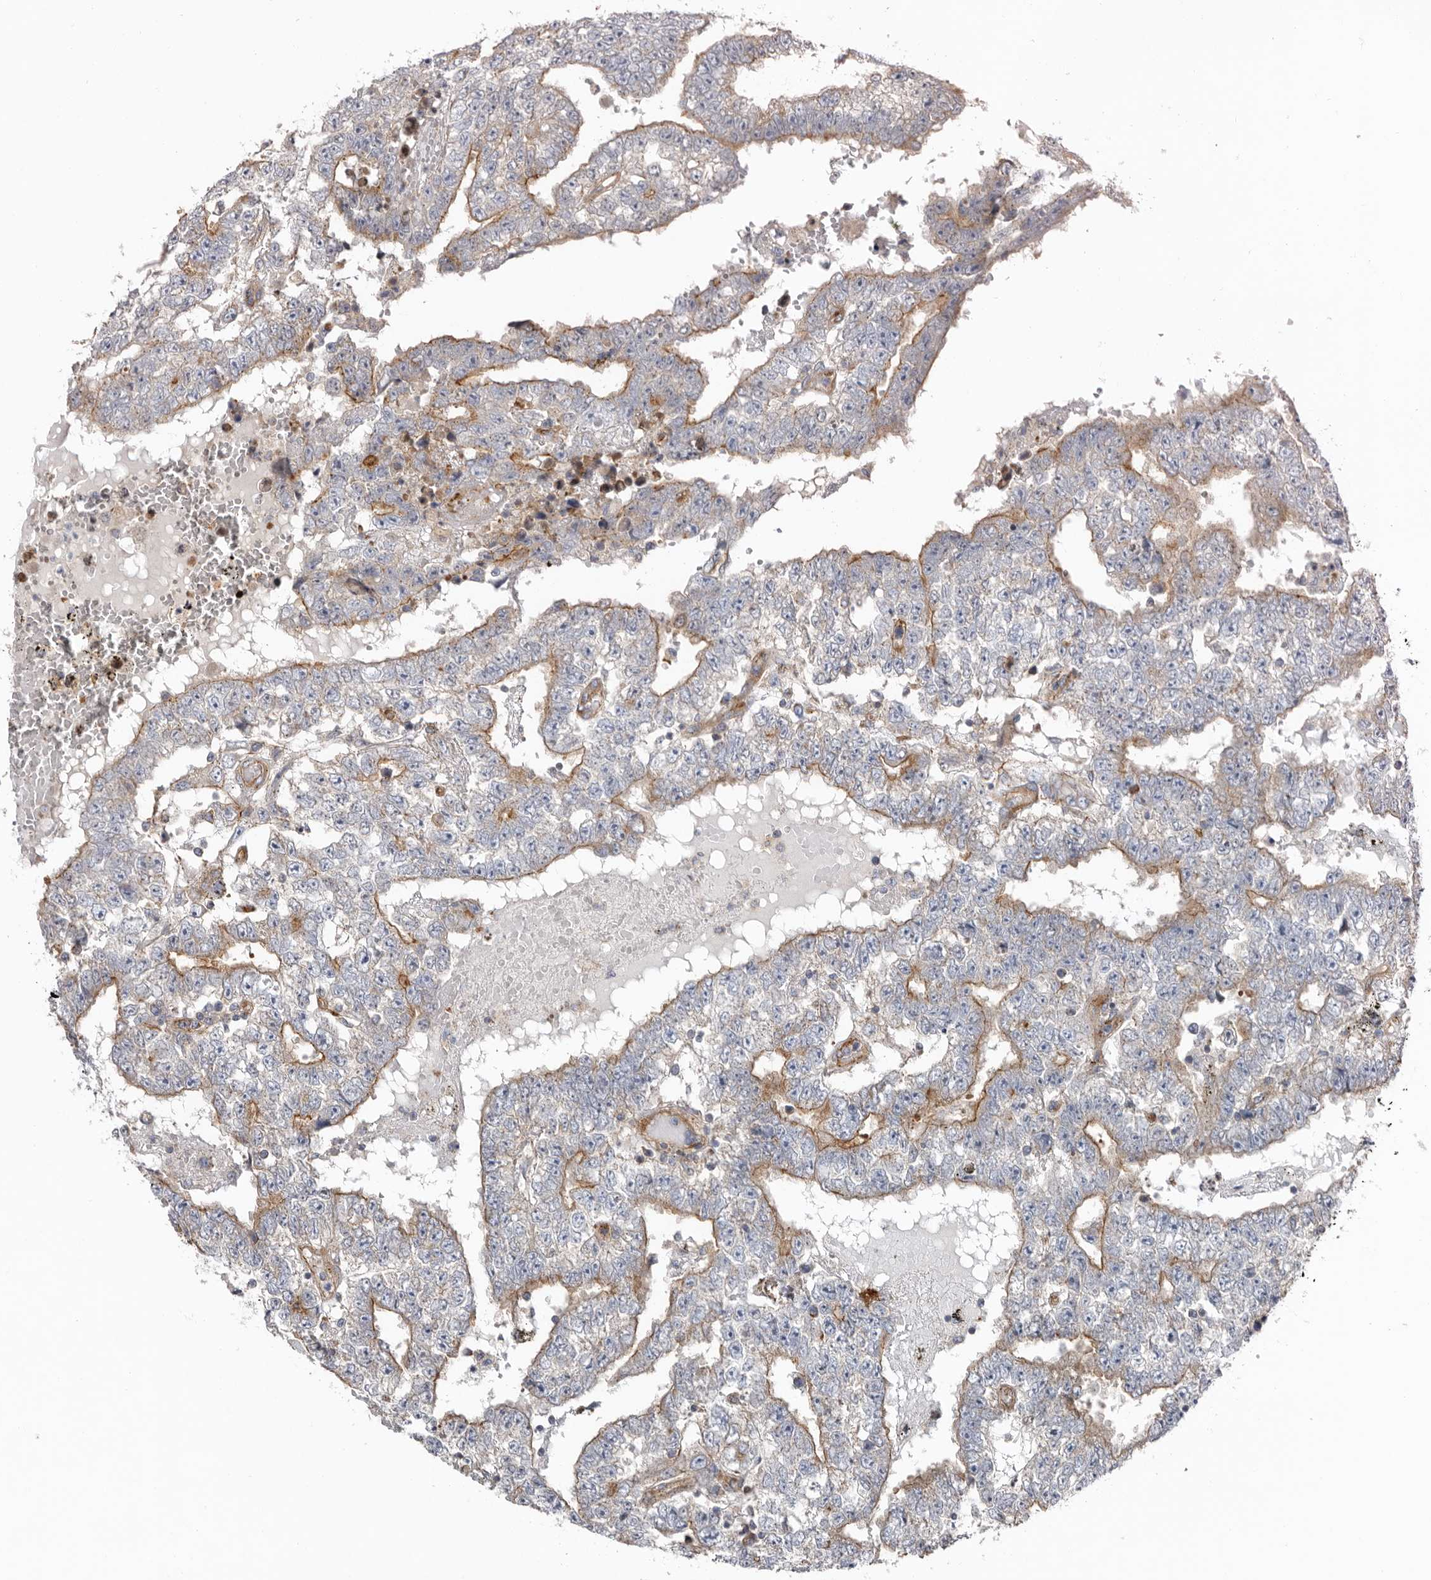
{"staining": {"intensity": "moderate", "quantity": "25%-75%", "location": "cytoplasmic/membranous"}, "tissue": "testis cancer", "cell_type": "Tumor cells", "image_type": "cancer", "snomed": [{"axis": "morphology", "description": "Carcinoma, Embryonal, NOS"}, {"axis": "topography", "description": "Testis"}], "caption": "Immunohistochemistry (DAB (3,3'-diaminobenzidine)) staining of human testis cancer exhibits moderate cytoplasmic/membranous protein expression in about 25%-75% of tumor cells. The protein is stained brown, and the nuclei are stained in blue (DAB (3,3'-diaminobenzidine) IHC with brightfield microscopy, high magnification).", "gene": "LUZP1", "patient": {"sex": "male", "age": 25}}